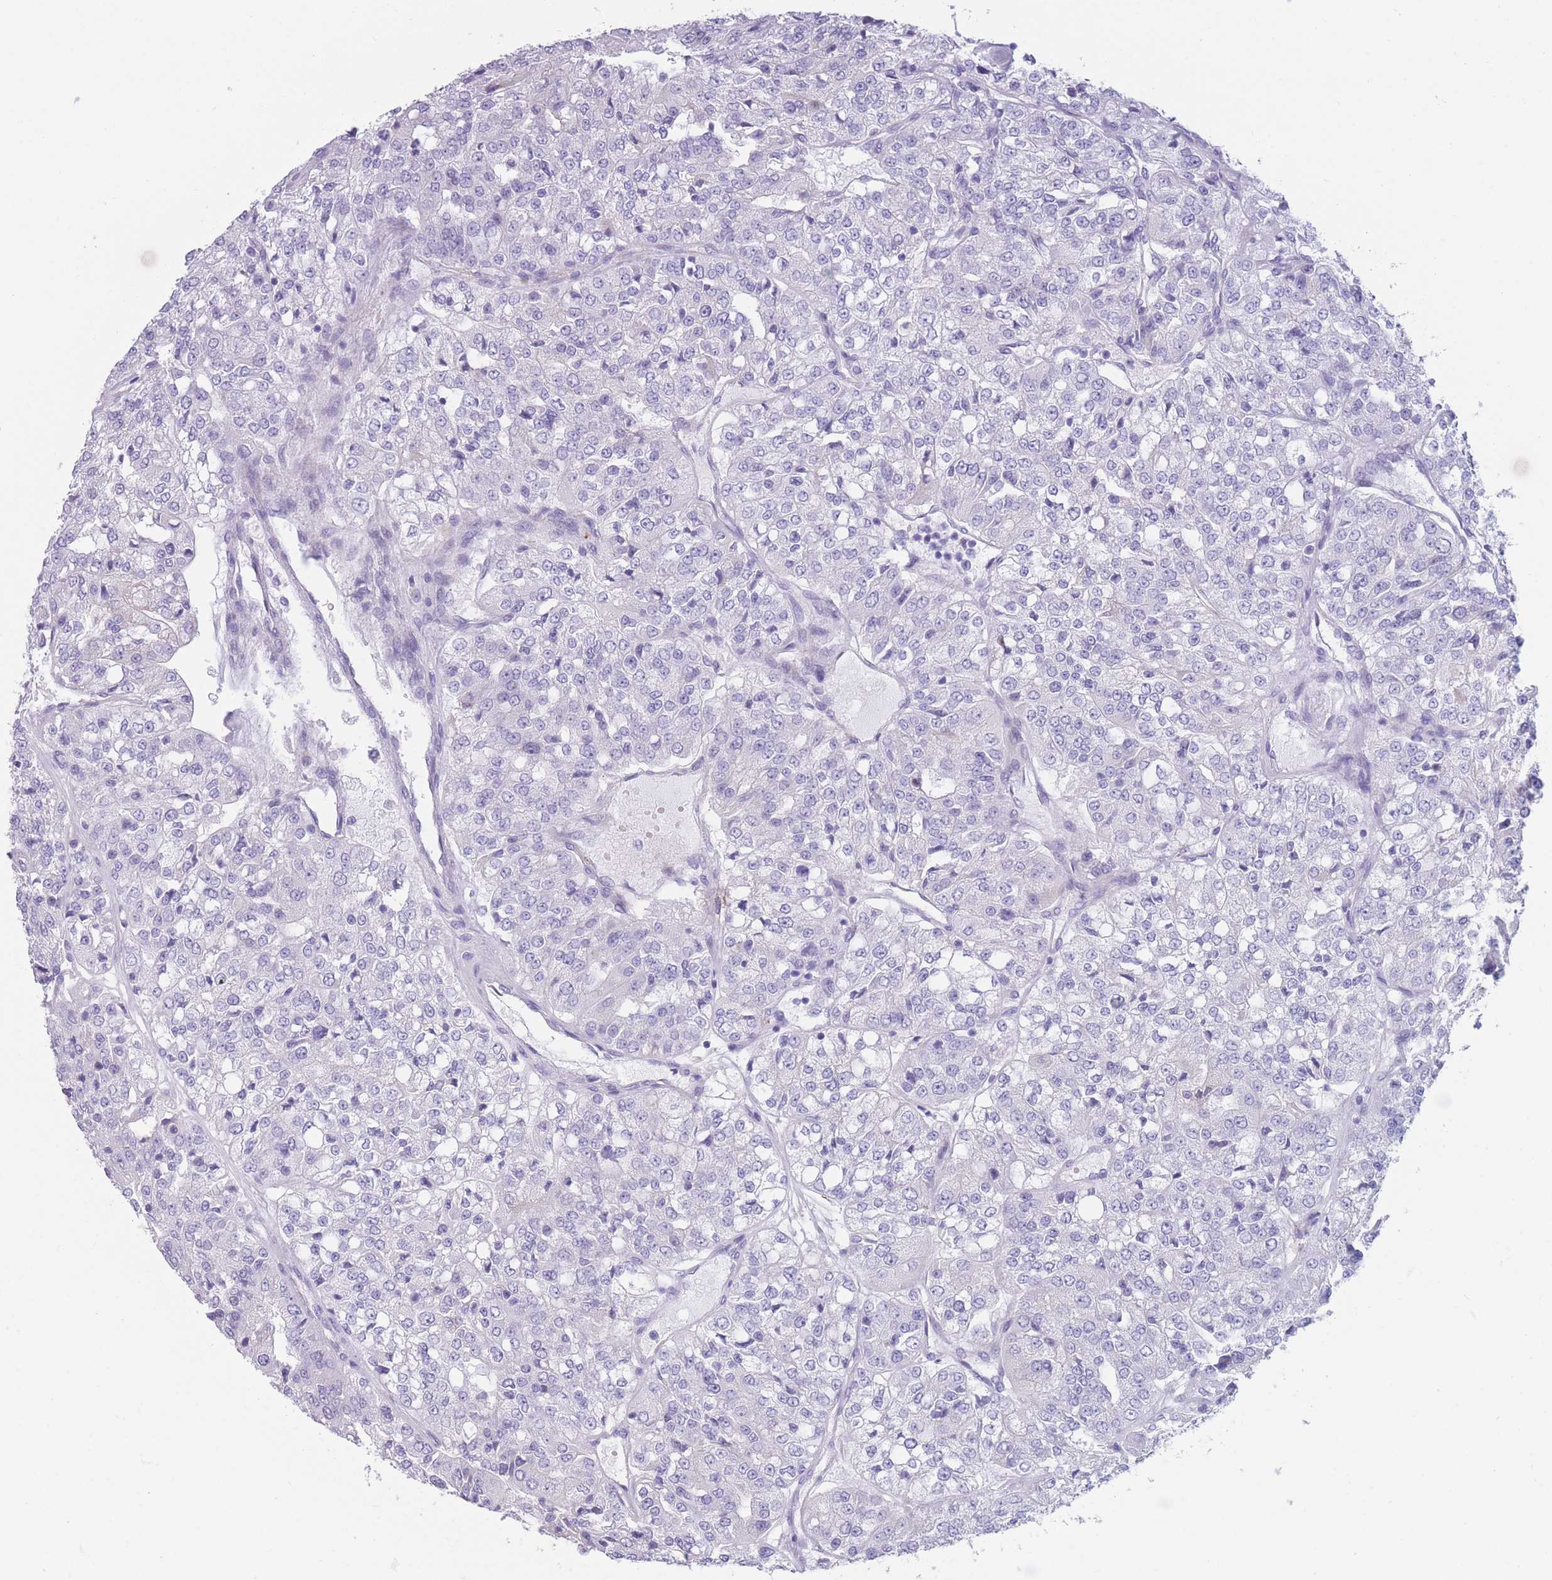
{"staining": {"intensity": "negative", "quantity": "none", "location": "none"}, "tissue": "renal cancer", "cell_type": "Tumor cells", "image_type": "cancer", "snomed": [{"axis": "morphology", "description": "Adenocarcinoma, NOS"}, {"axis": "topography", "description": "Kidney"}], "caption": "Micrograph shows no significant protein staining in tumor cells of renal cancer (adenocarcinoma).", "gene": "COL27A1", "patient": {"sex": "female", "age": 63}}